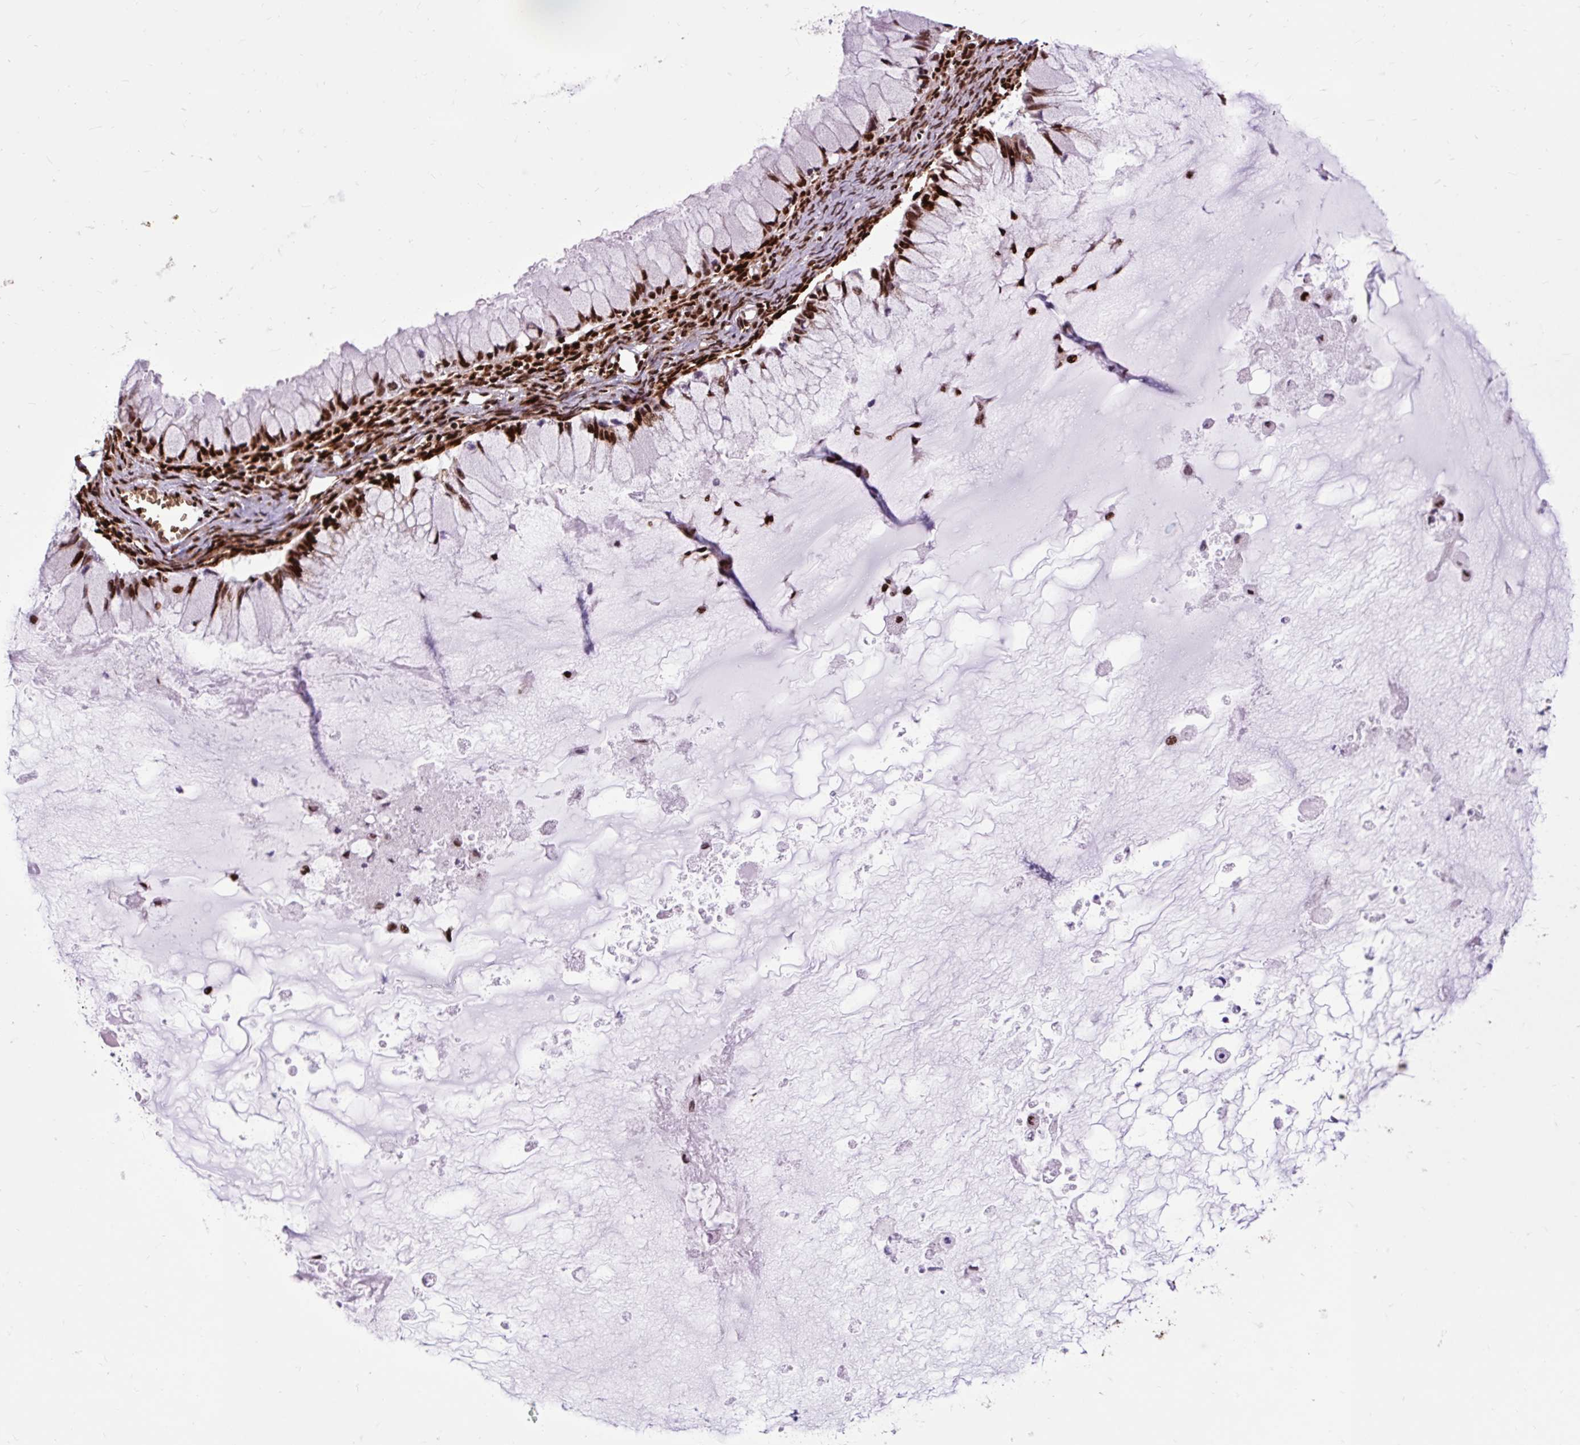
{"staining": {"intensity": "strong", "quantity": ">75%", "location": "nuclear"}, "tissue": "ovarian cancer", "cell_type": "Tumor cells", "image_type": "cancer", "snomed": [{"axis": "morphology", "description": "Cystadenocarcinoma, mucinous, NOS"}, {"axis": "topography", "description": "Ovary"}], "caption": "A brown stain highlights strong nuclear positivity of a protein in ovarian cancer (mucinous cystadenocarcinoma) tumor cells.", "gene": "FUS", "patient": {"sex": "female", "age": 34}}